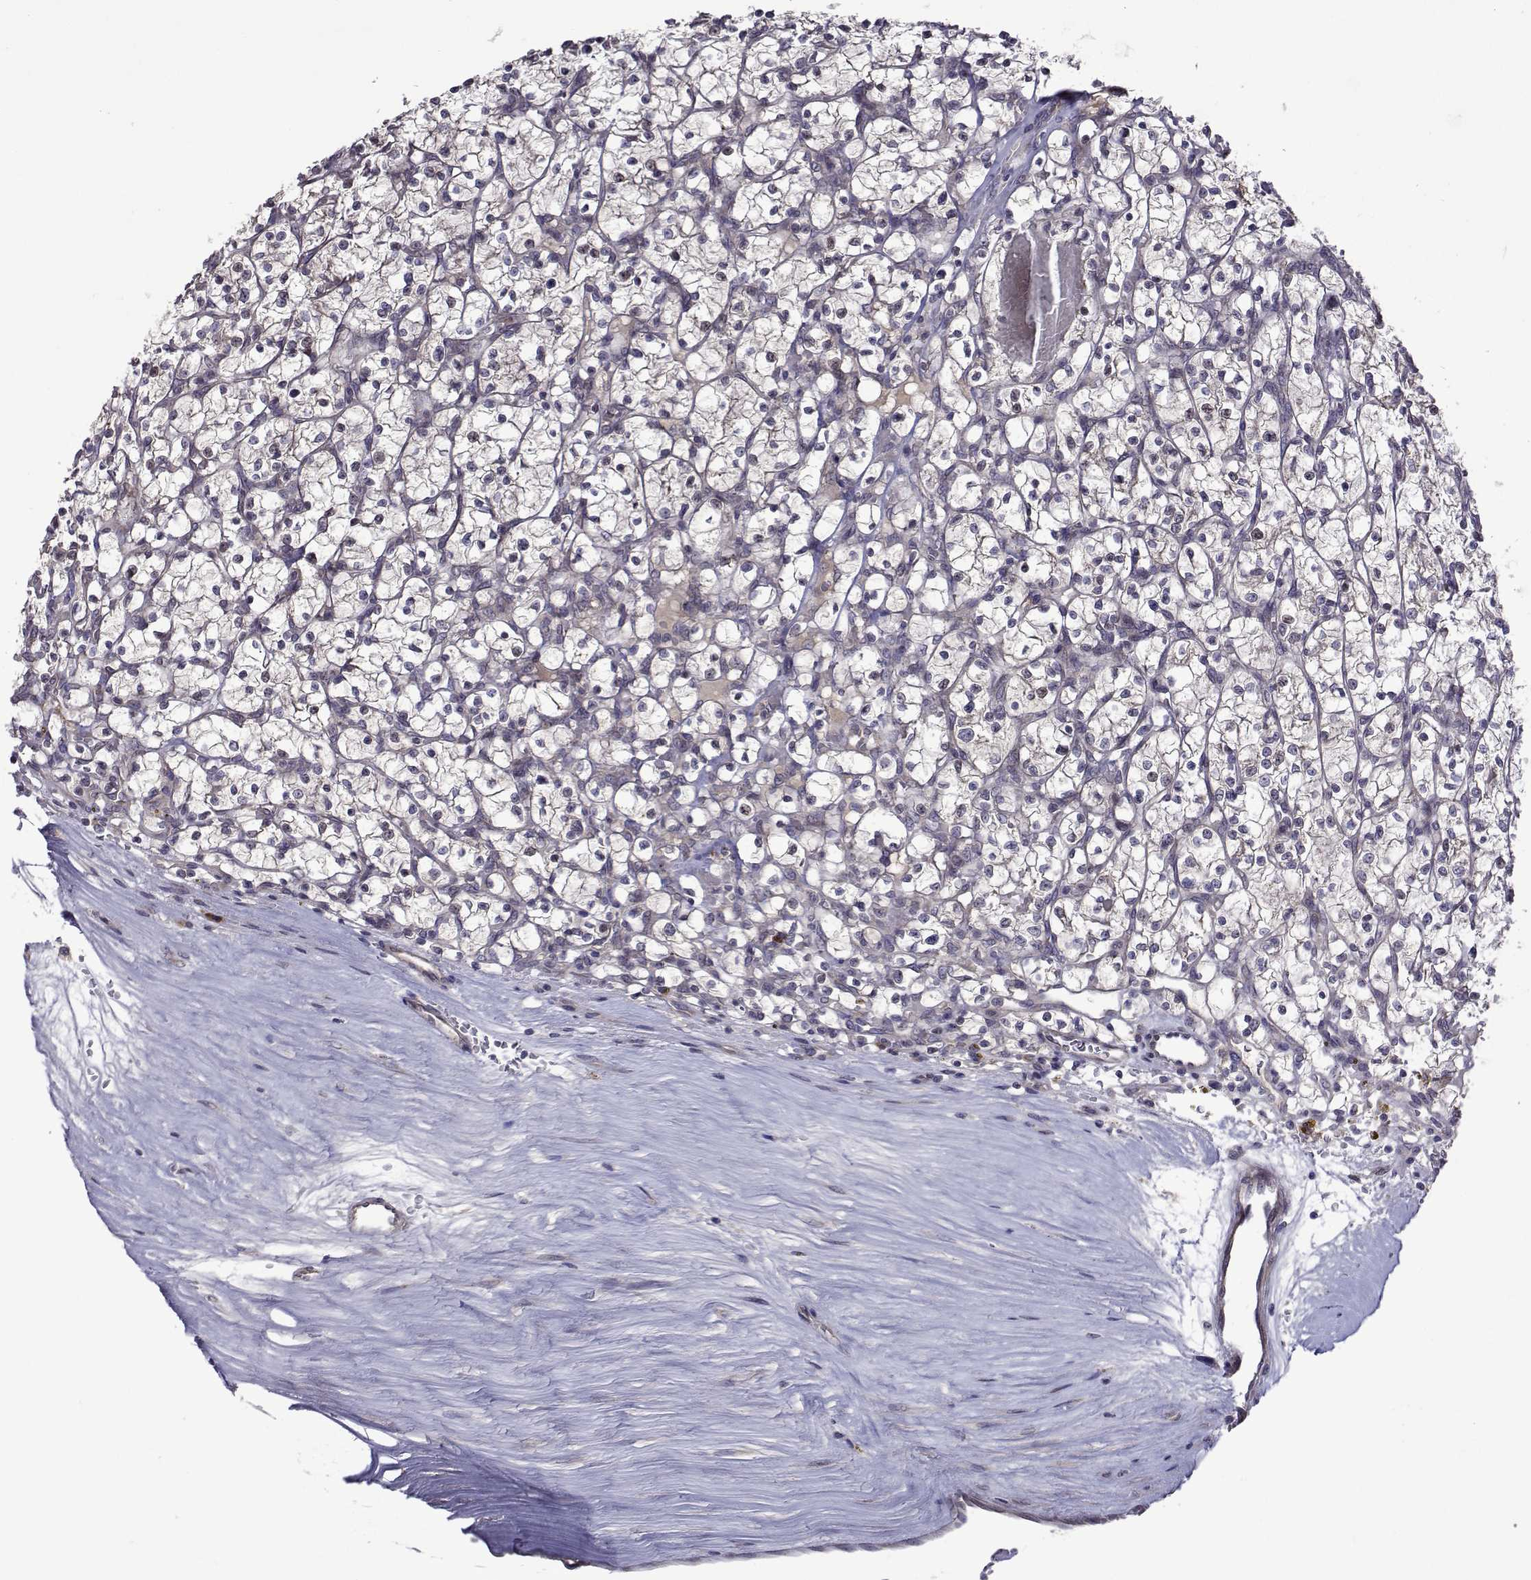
{"staining": {"intensity": "negative", "quantity": "none", "location": "none"}, "tissue": "renal cancer", "cell_type": "Tumor cells", "image_type": "cancer", "snomed": [{"axis": "morphology", "description": "Adenocarcinoma, NOS"}, {"axis": "topography", "description": "Kidney"}], "caption": "Micrograph shows no significant protein expression in tumor cells of renal cancer (adenocarcinoma). The staining is performed using DAB brown chromogen with nuclei counter-stained in using hematoxylin.", "gene": "TARBP2", "patient": {"sex": "female", "age": 64}}